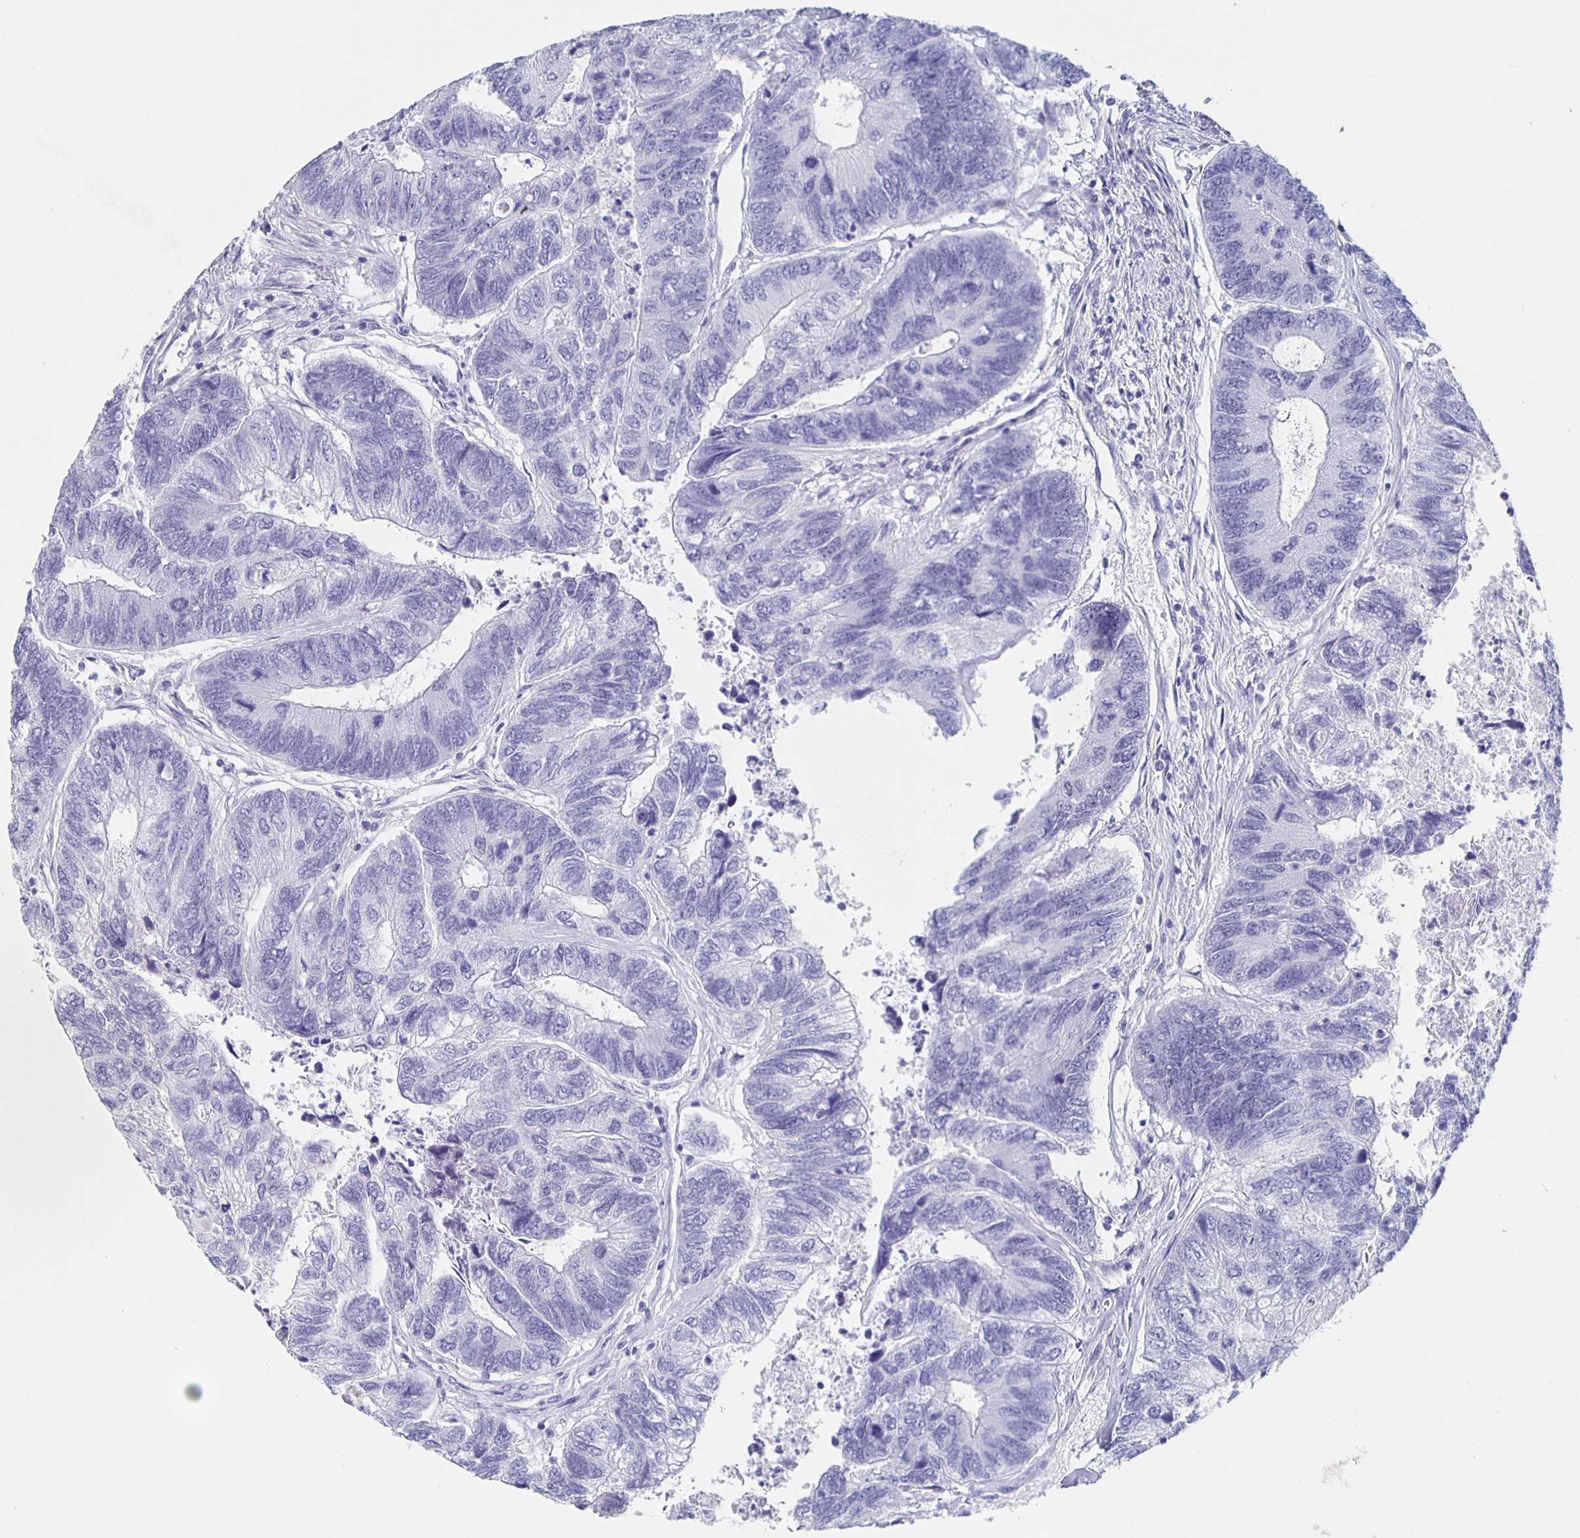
{"staining": {"intensity": "negative", "quantity": "none", "location": "none"}, "tissue": "colorectal cancer", "cell_type": "Tumor cells", "image_type": "cancer", "snomed": [{"axis": "morphology", "description": "Adenocarcinoma, NOS"}, {"axis": "topography", "description": "Colon"}], "caption": "IHC photomicrograph of neoplastic tissue: colorectal adenocarcinoma stained with DAB (3,3'-diaminobenzidine) shows no significant protein expression in tumor cells.", "gene": "SLC34A2", "patient": {"sex": "female", "age": 67}}